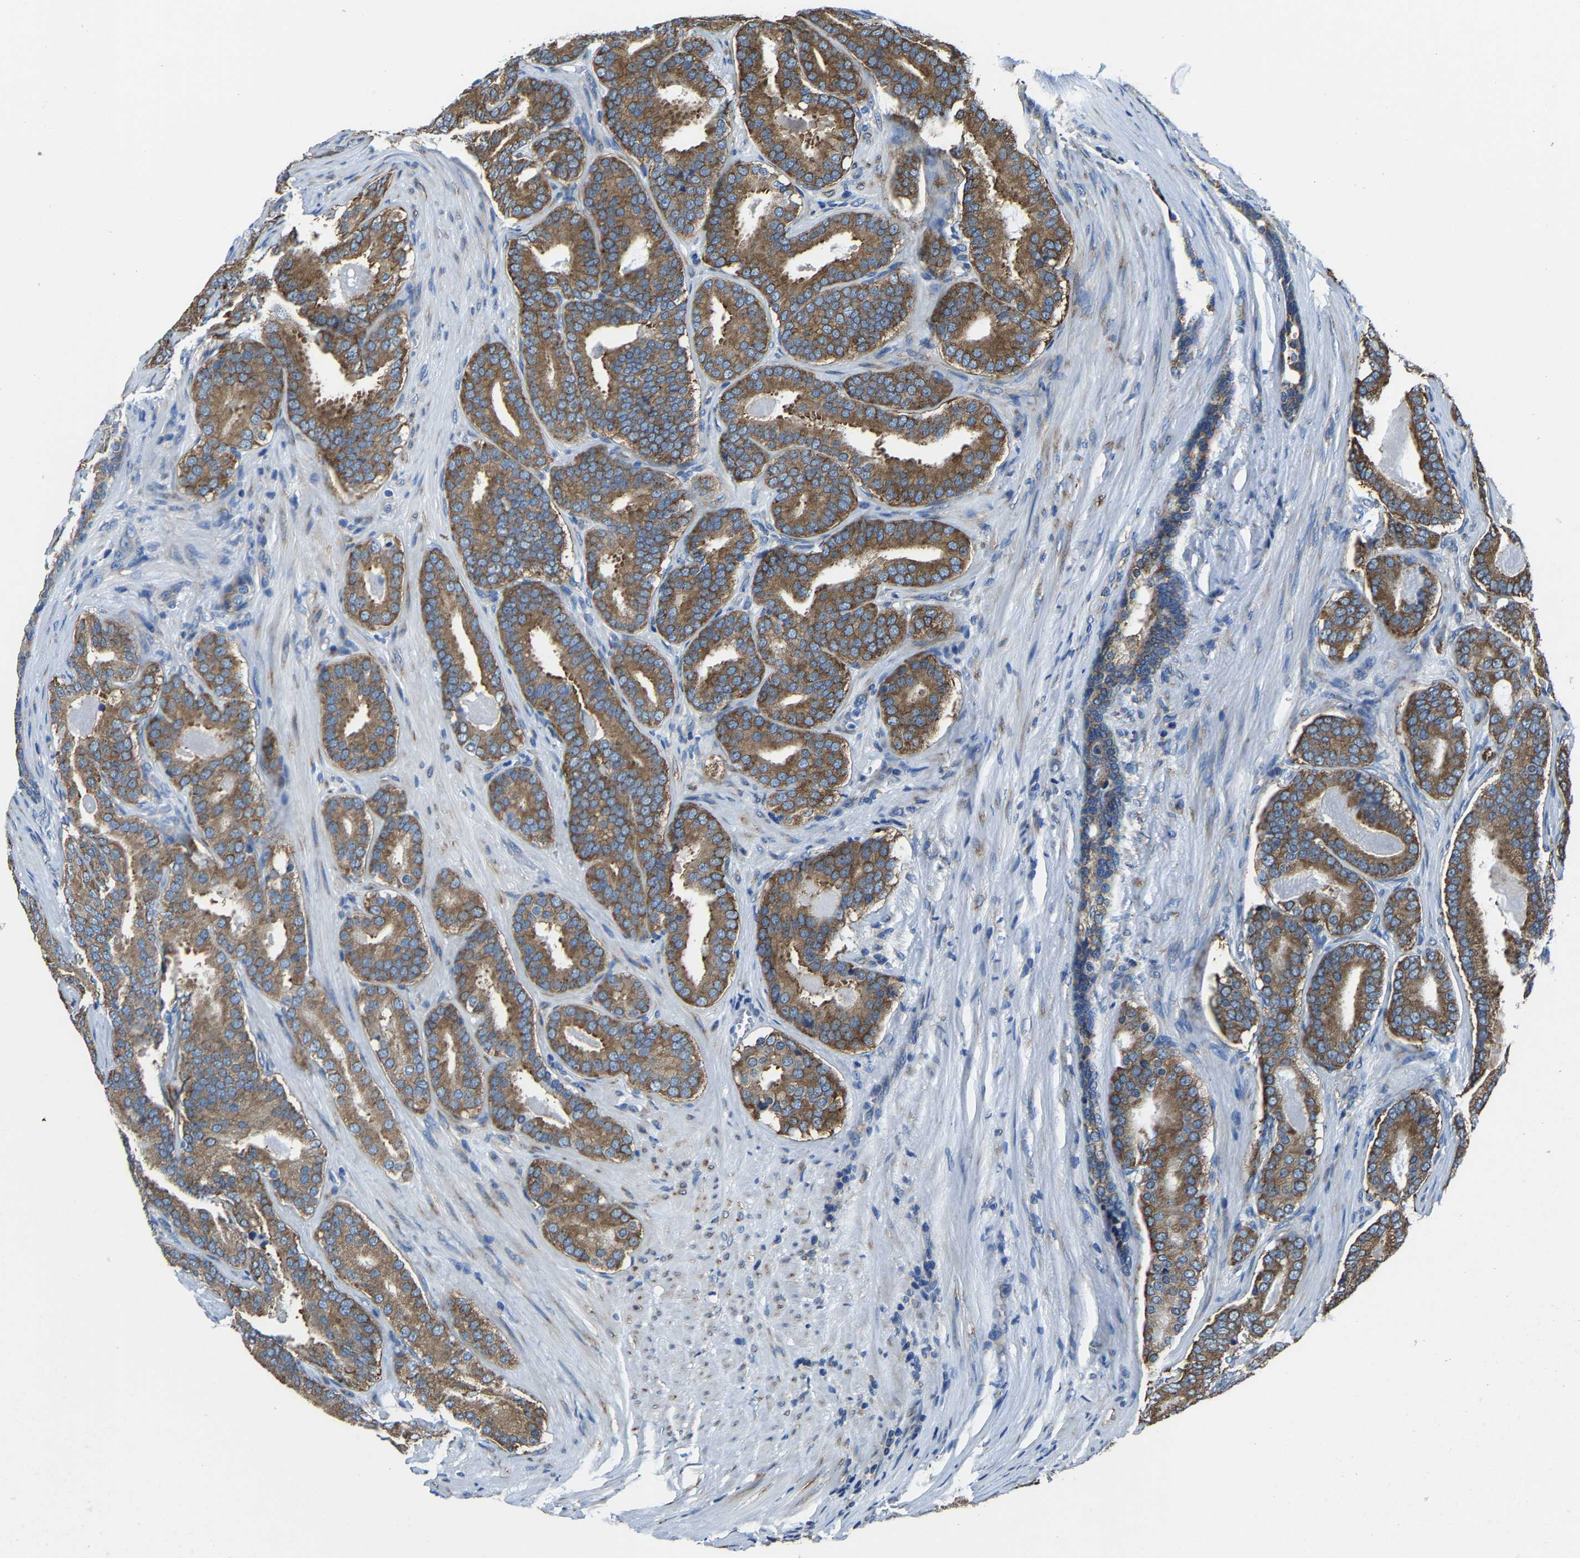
{"staining": {"intensity": "strong", "quantity": ">75%", "location": "cytoplasmic/membranous"}, "tissue": "prostate cancer", "cell_type": "Tumor cells", "image_type": "cancer", "snomed": [{"axis": "morphology", "description": "Adenocarcinoma, High grade"}, {"axis": "topography", "description": "Prostate"}], "caption": "Immunohistochemical staining of prostate cancer (adenocarcinoma (high-grade)) exhibits high levels of strong cytoplasmic/membranous protein positivity in about >75% of tumor cells. Immunohistochemistry (ihc) stains the protein in brown and the nuclei are stained blue.", "gene": "G3BP2", "patient": {"sex": "male", "age": 60}}